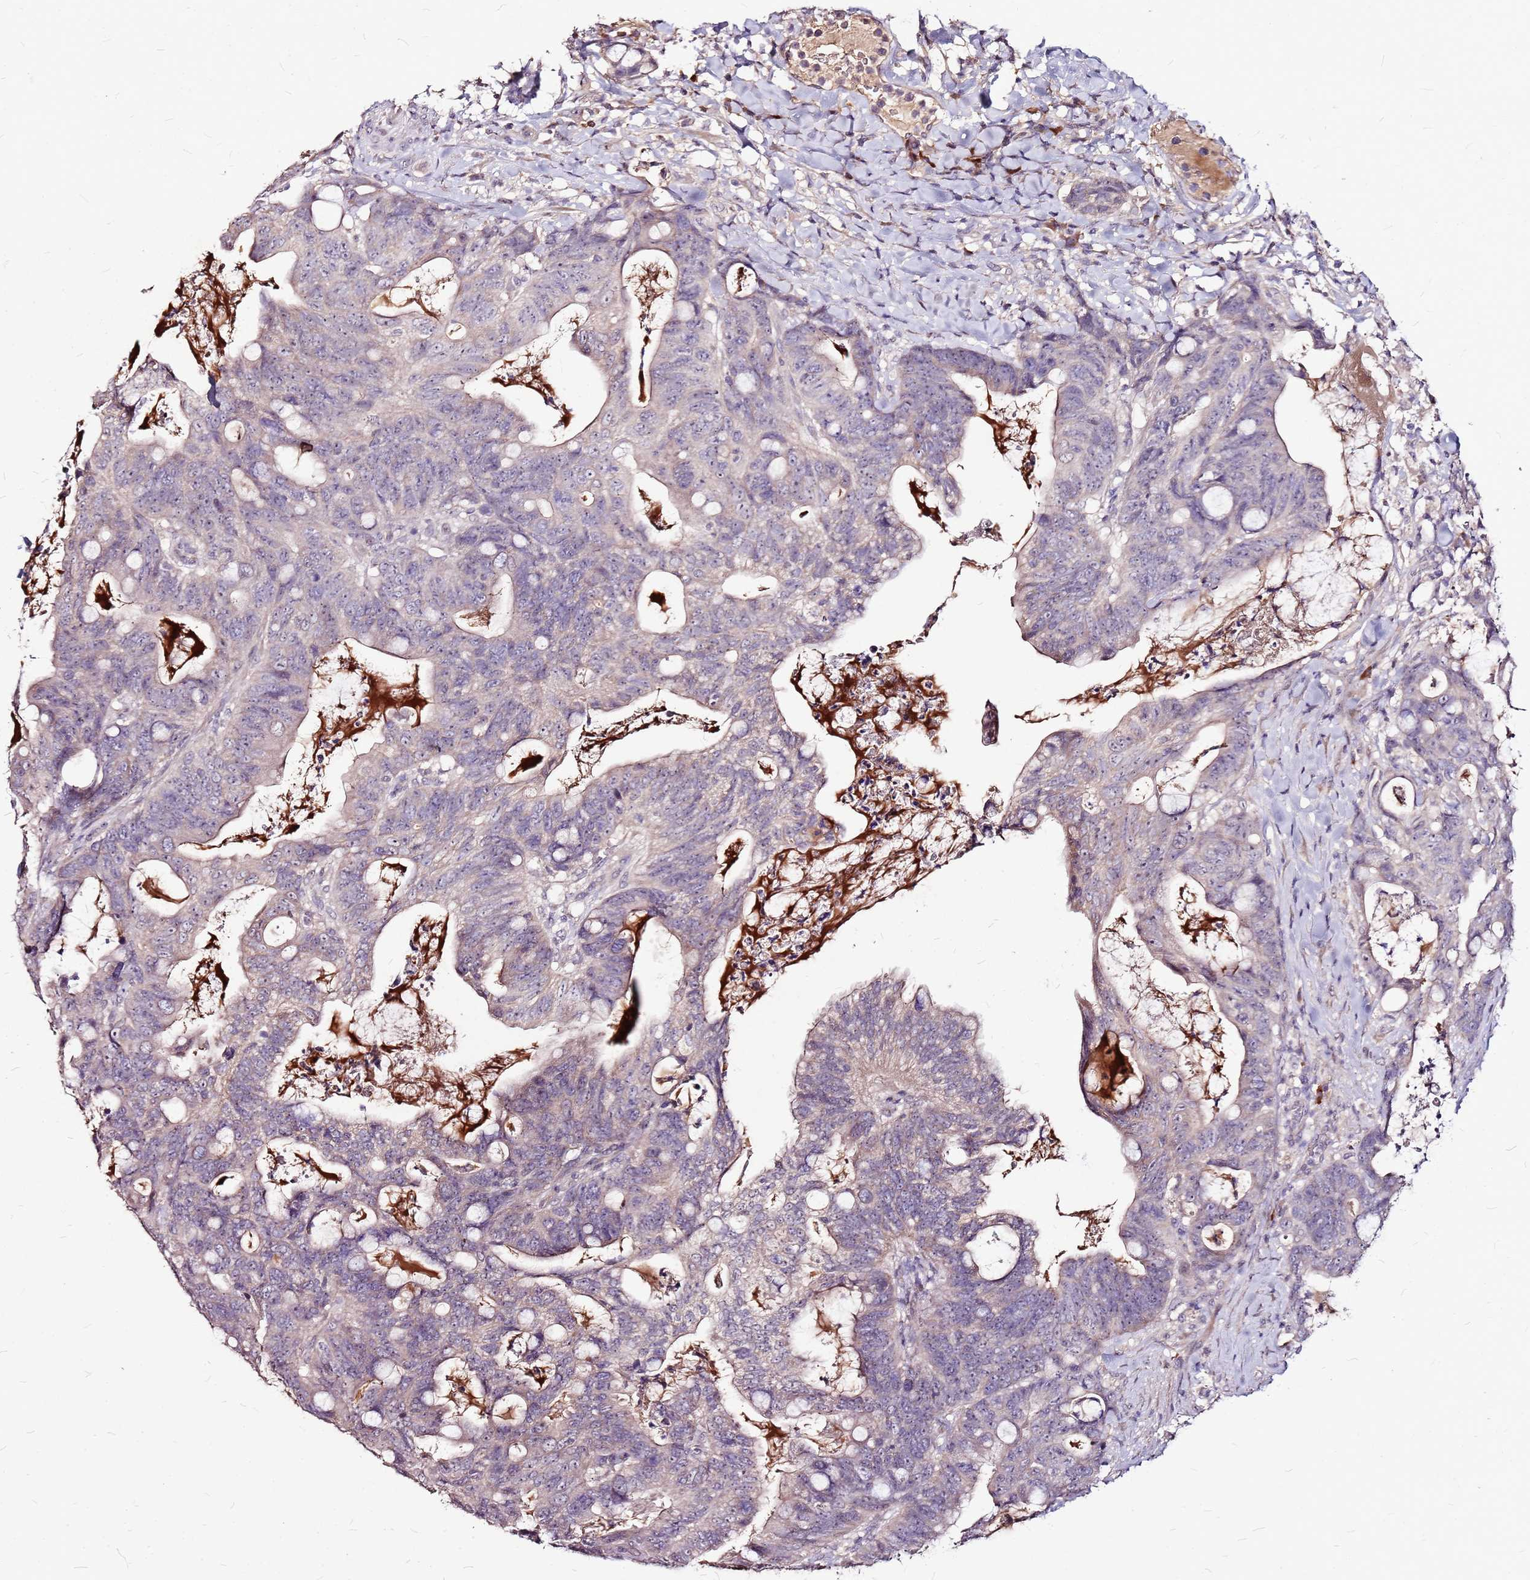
{"staining": {"intensity": "weak", "quantity": "<25%", "location": "cytoplasmic/membranous"}, "tissue": "colorectal cancer", "cell_type": "Tumor cells", "image_type": "cancer", "snomed": [{"axis": "morphology", "description": "Adenocarcinoma, NOS"}, {"axis": "topography", "description": "Colon"}], "caption": "An image of human colorectal cancer (adenocarcinoma) is negative for staining in tumor cells.", "gene": "DCDC2C", "patient": {"sex": "female", "age": 82}}